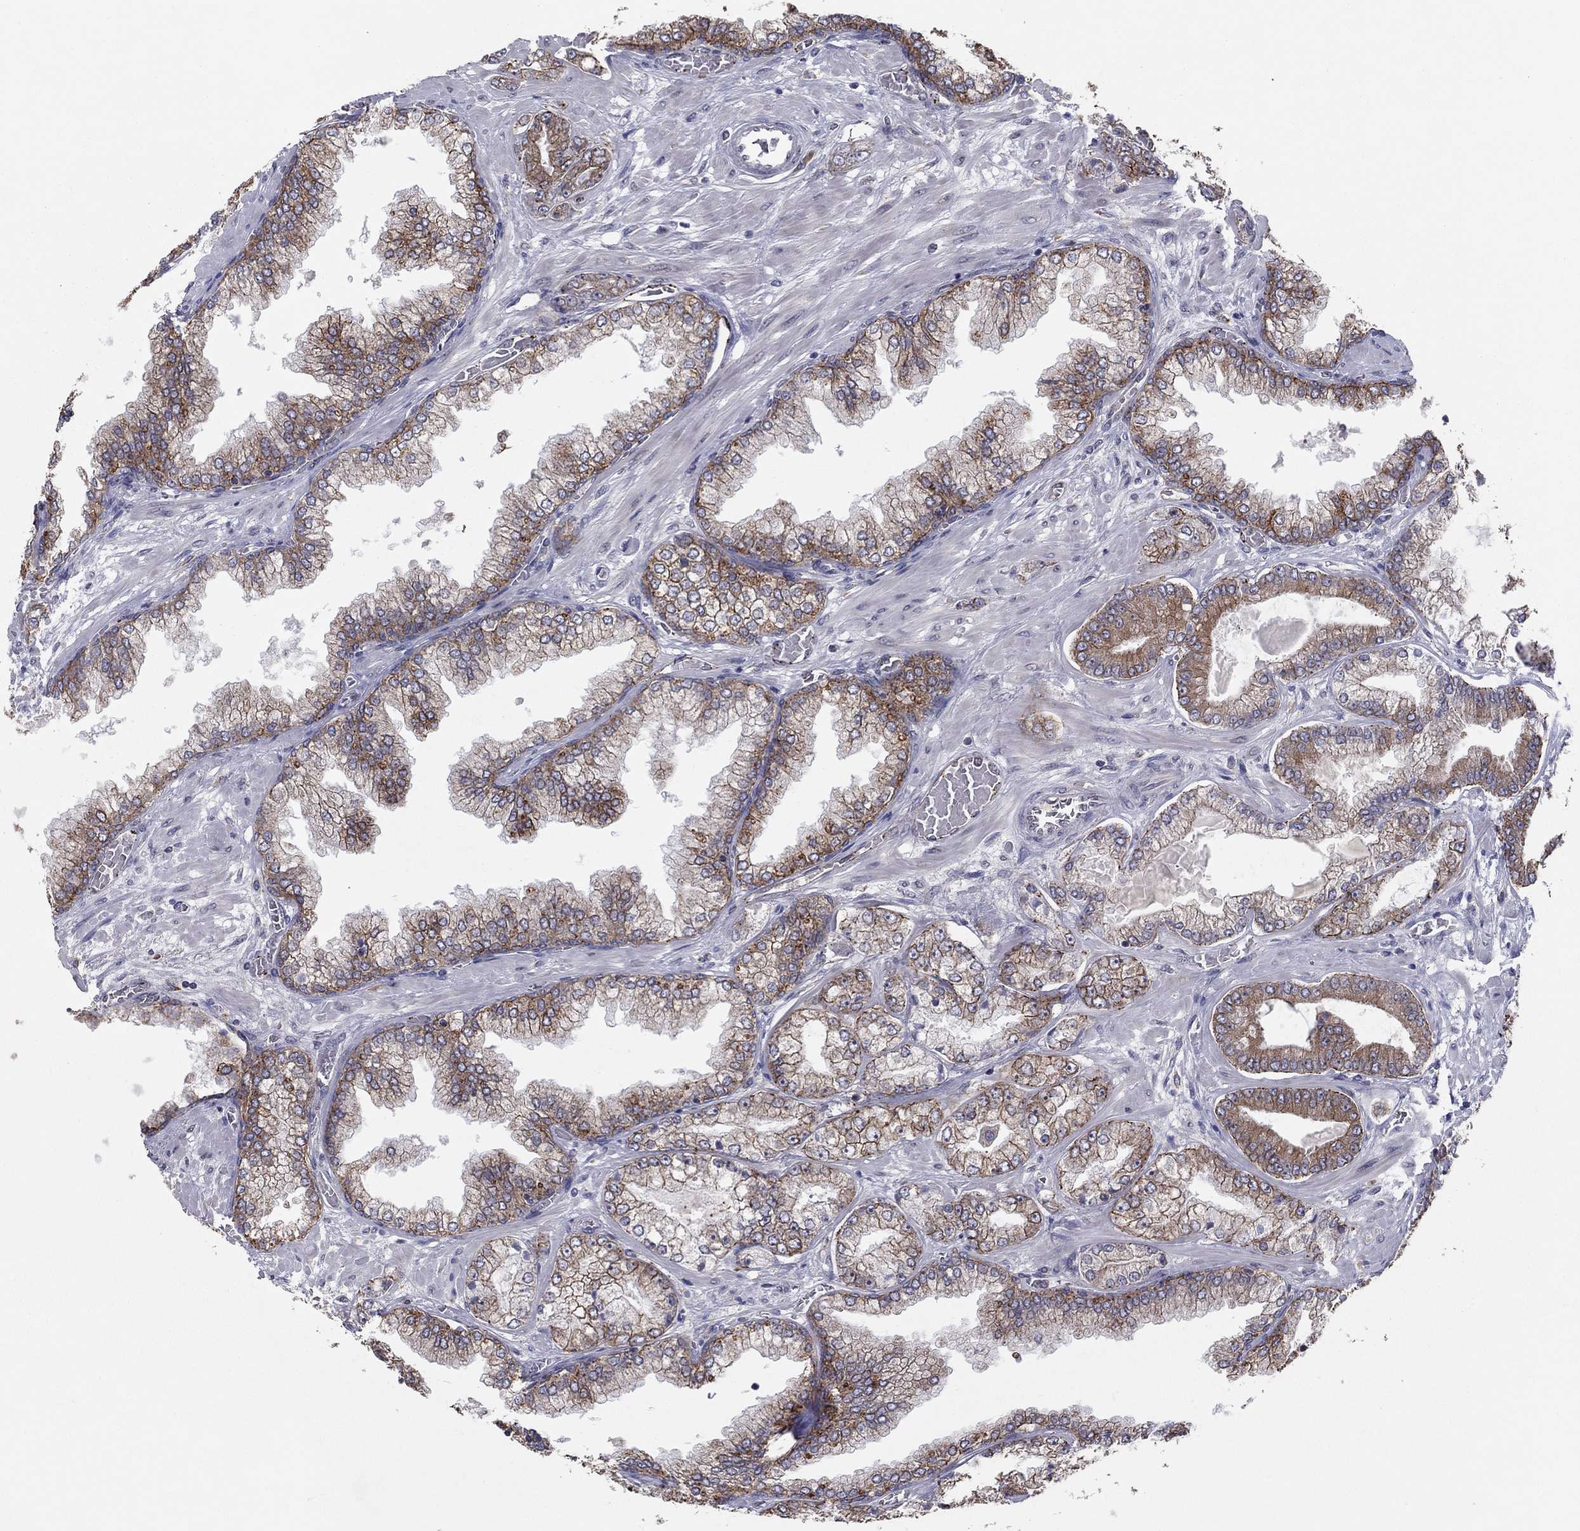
{"staining": {"intensity": "strong", "quantity": ">75%", "location": "cytoplasmic/membranous"}, "tissue": "prostate cancer", "cell_type": "Tumor cells", "image_type": "cancer", "snomed": [{"axis": "morphology", "description": "Adenocarcinoma, Low grade"}, {"axis": "topography", "description": "Prostate"}], "caption": "IHC of prostate cancer demonstrates high levels of strong cytoplasmic/membranous expression in approximately >75% of tumor cells.", "gene": "YIF1A", "patient": {"sex": "male", "age": 57}}